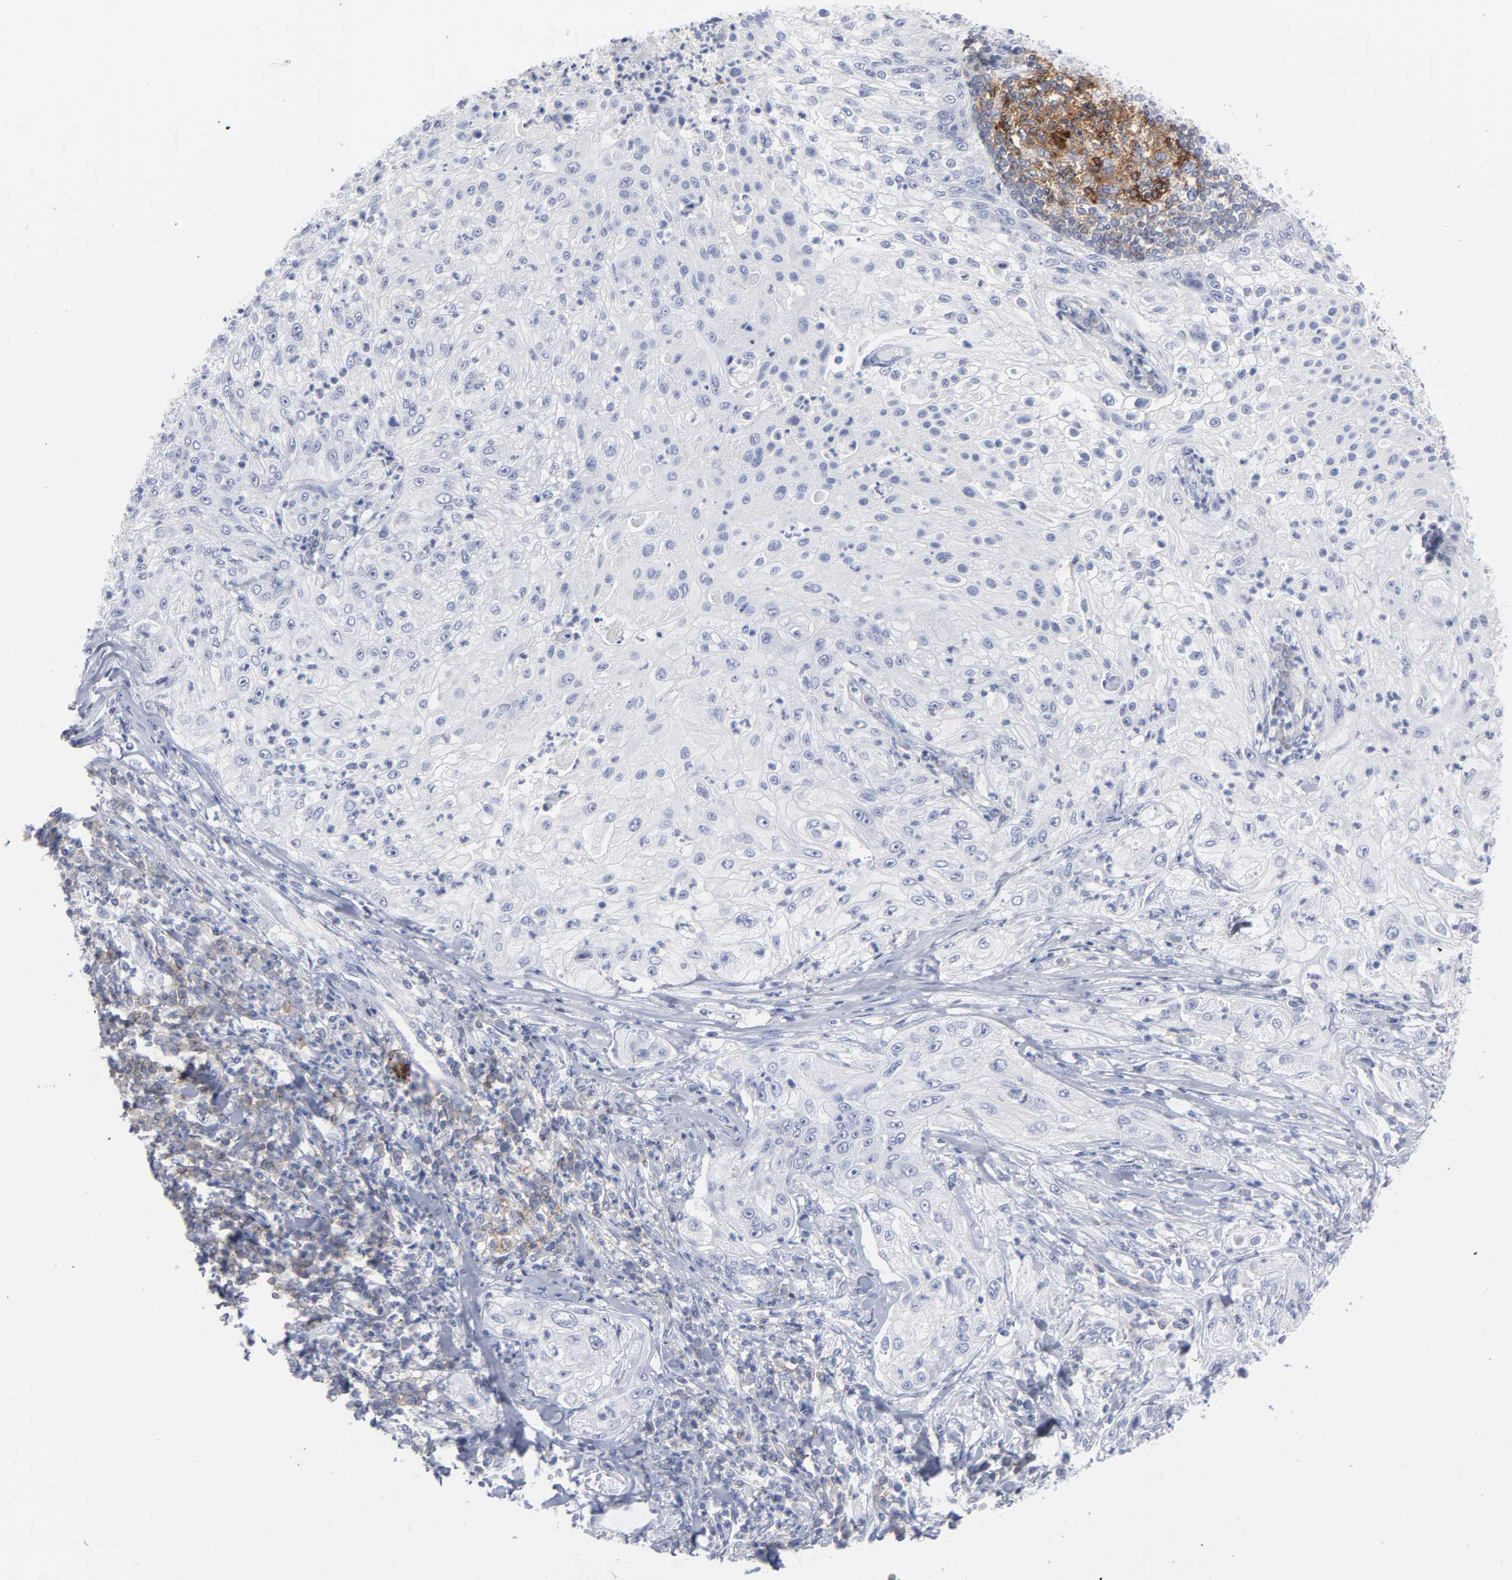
{"staining": {"intensity": "negative", "quantity": "none", "location": "none"}, "tissue": "lung cancer", "cell_type": "Tumor cells", "image_type": "cancer", "snomed": [{"axis": "morphology", "description": "Inflammation, NOS"}, {"axis": "morphology", "description": "Squamous cell carcinoma, NOS"}, {"axis": "topography", "description": "Lymph node"}, {"axis": "topography", "description": "Soft tissue"}, {"axis": "topography", "description": "Lung"}], "caption": "DAB (3,3'-diaminobenzidine) immunohistochemical staining of human squamous cell carcinoma (lung) displays no significant positivity in tumor cells. Brightfield microscopy of immunohistochemistry (IHC) stained with DAB (brown) and hematoxylin (blue), captured at high magnification.", "gene": "P2RY8", "patient": {"sex": "male", "age": 66}}